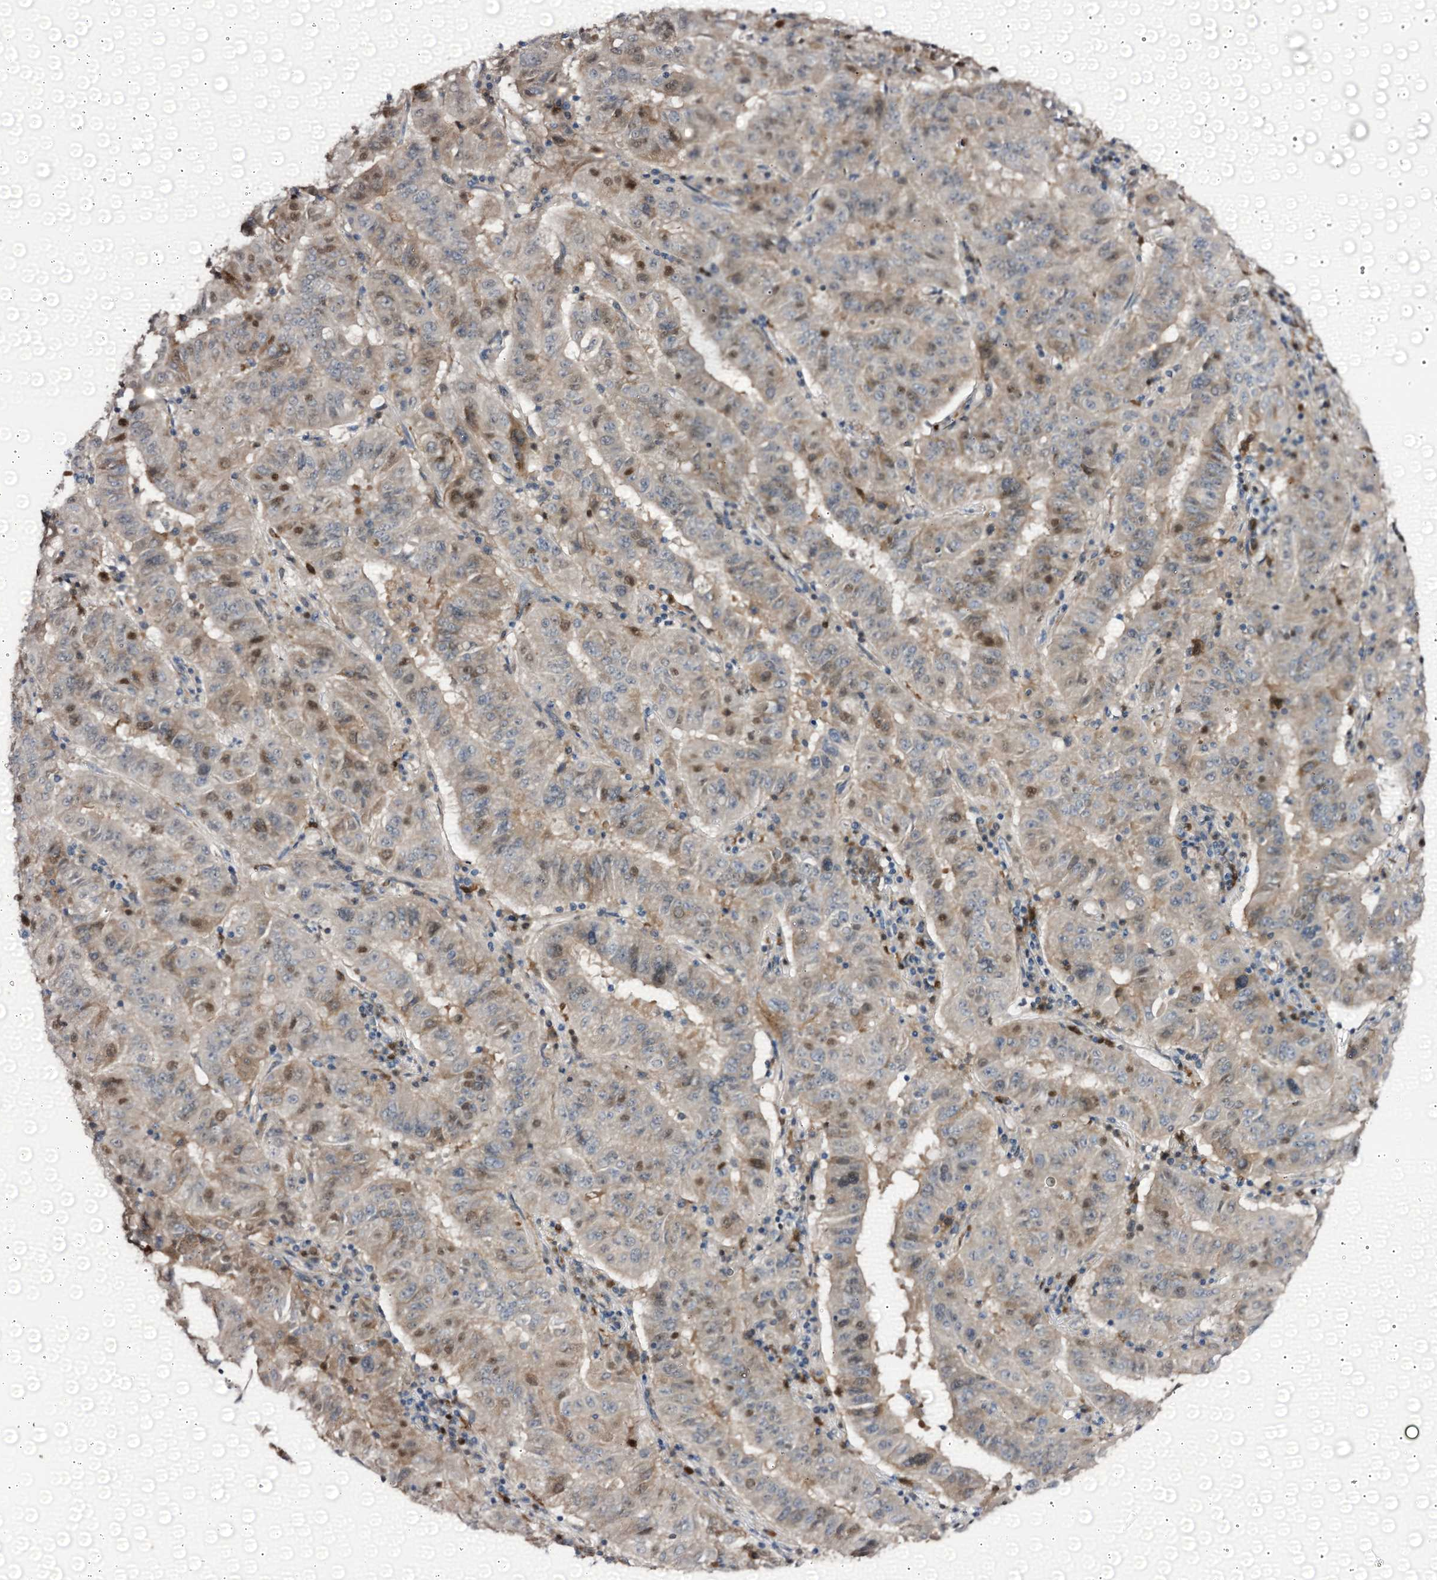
{"staining": {"intensity": "moderate", "quantity": "<25%", "location": "cytoplasmic/membranous,nuclear"}, "tissue": "pancreatic cancer", "cell_type": "Tumor cells", "image_type": "cancer", "snomed": [{"axis": "morphology", "description": "Adenocarcinoma, NOS"}, {"axis": "topography", "description": "Pancreas"}], "caption": "A brown stain labels moderate cytoplasmic/membranous and nuclear positivity of a protein in human pancreatic cancer tumor cells.", "gene": "NCAPD2", "patient": {"sex": "male", "age": 63}}